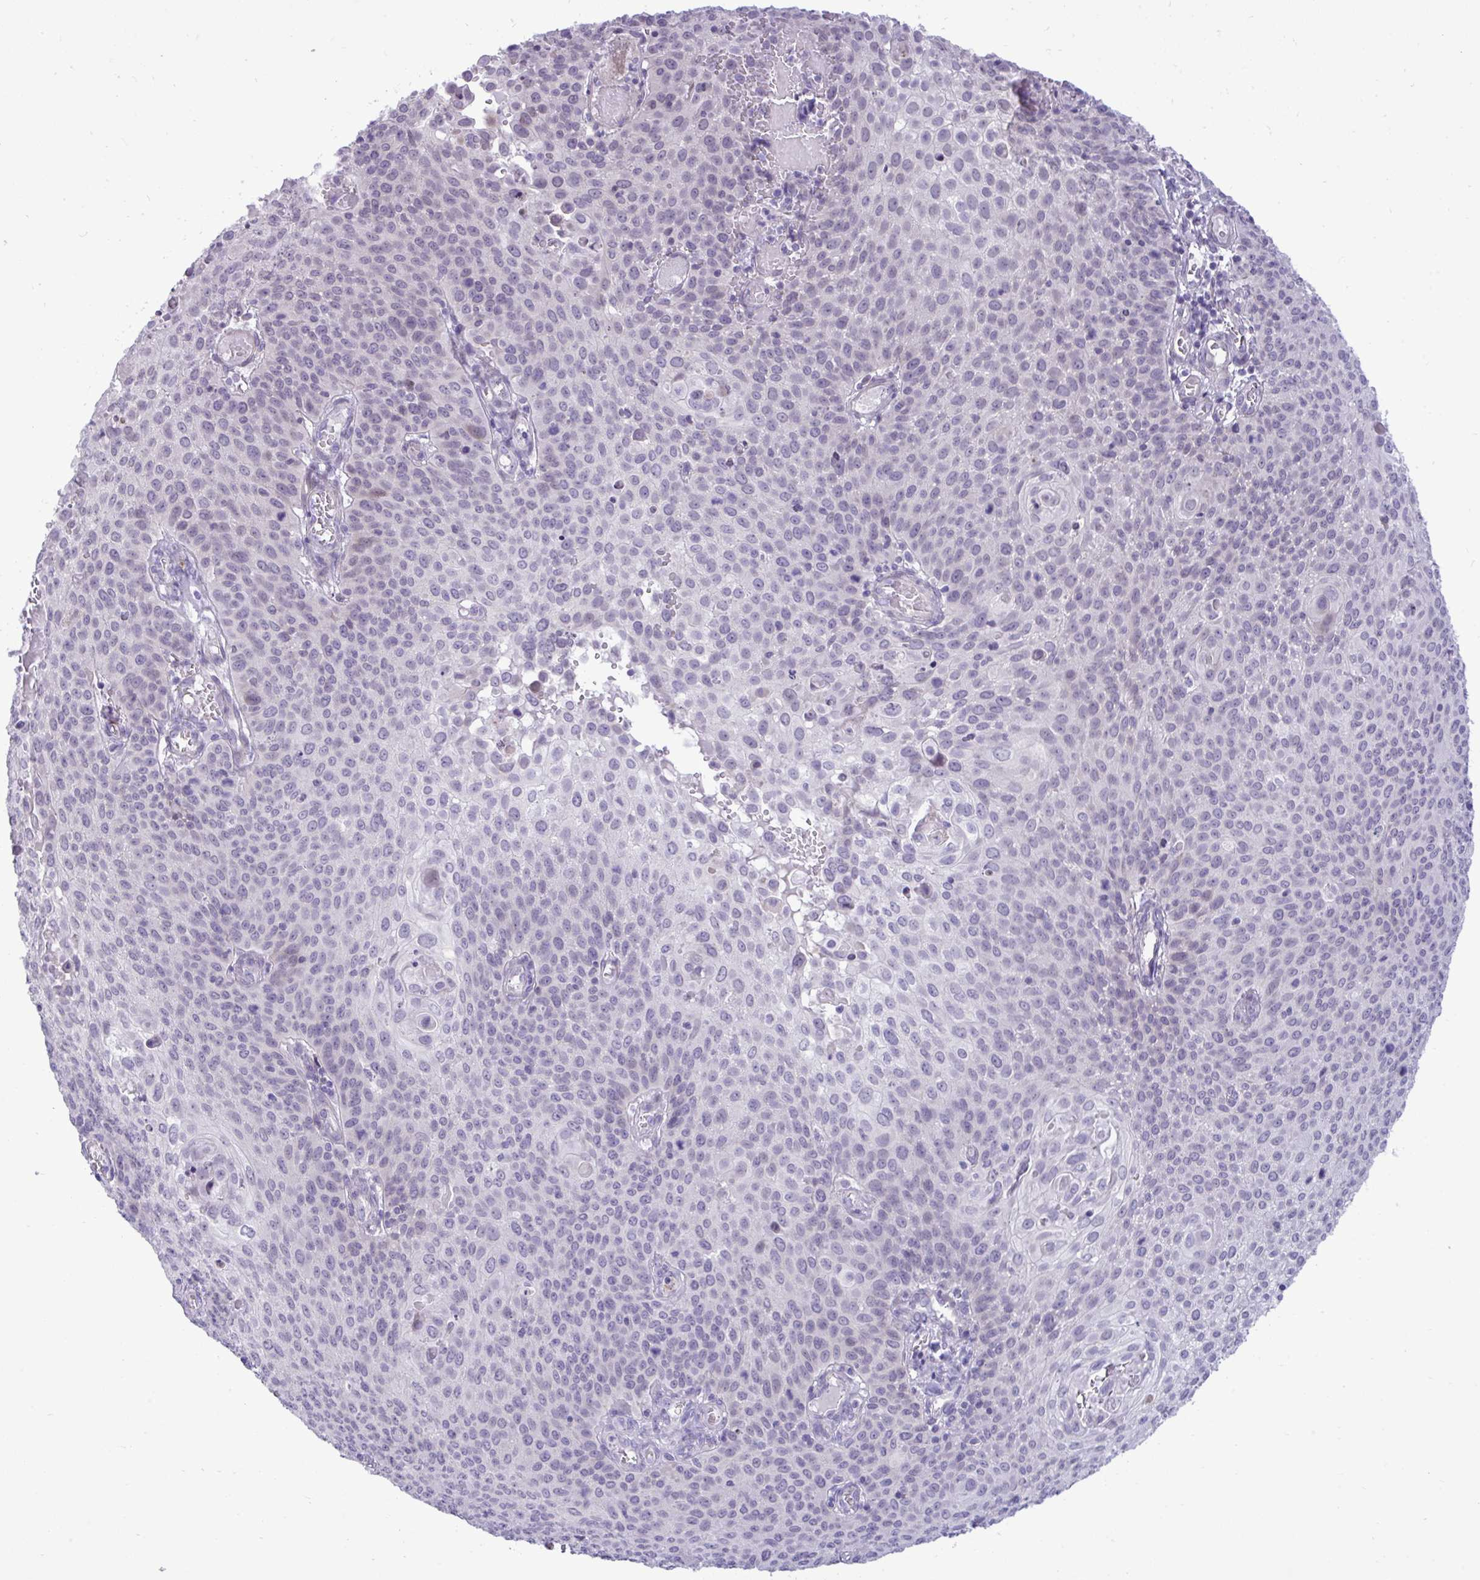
{"staining": {"intensity": "negative", "quantity": "none", "location": "none"}, "tissue": "cervical cancer", "cell_type": "Tumor cells", "image_type": "cancer", "snomed": [{"axis": "morphology", "description": "Squamous cell carcinoma, NOS"}, {"axis": "topography", "description": "Cervix"}], "caption": "The histopathology image reveals no significant positivity in tumor cells of cervical cancer. (Immunohistochemistry (ihc), brightfield microscopy, high magnification).", "gene": "SPAG1", "patient": {"sex": "female", "age": 65}}